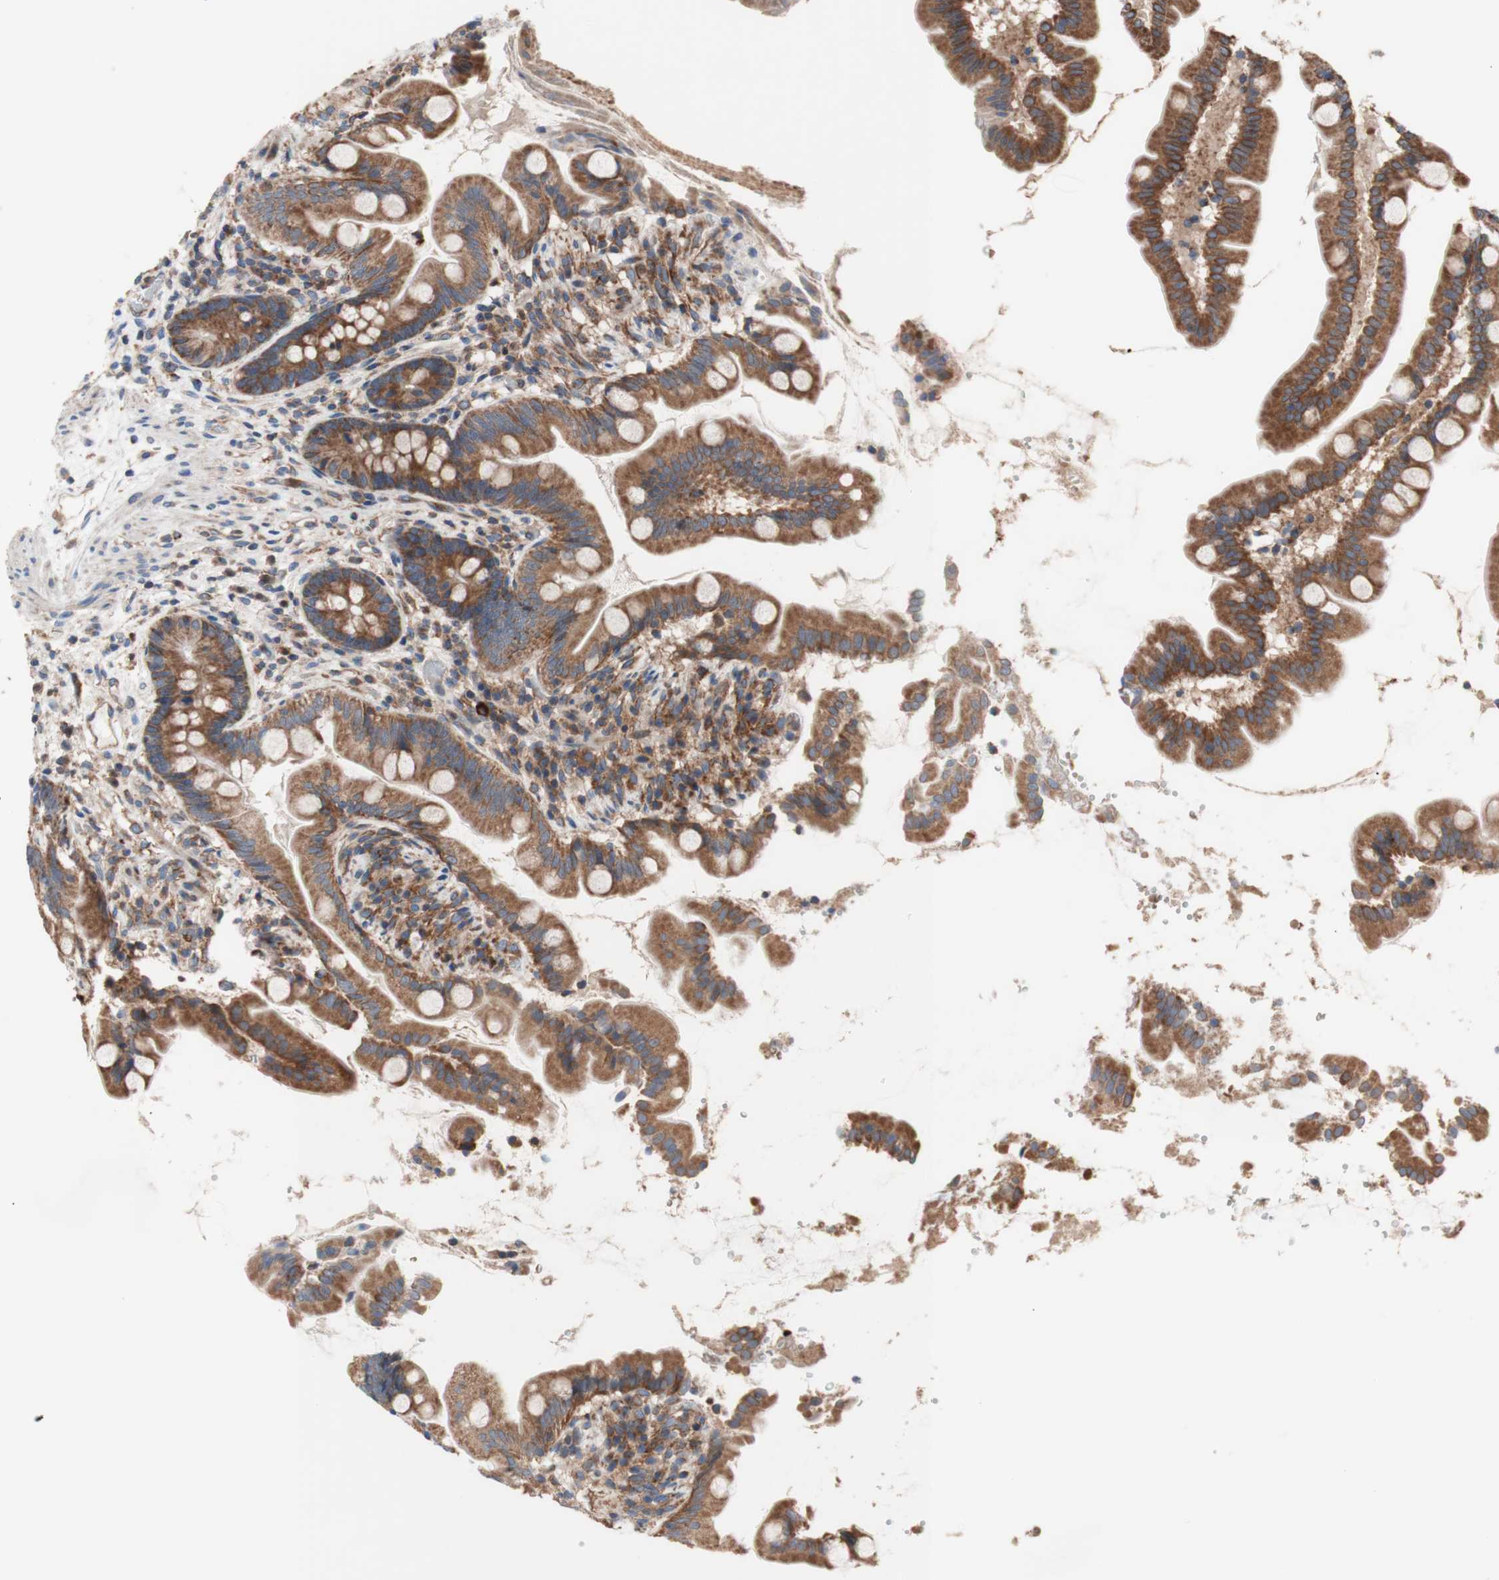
{"staining": {"intensity": "strong", "quantity": ">75%", "location": "cytoplasmic/membranous"}, "tissue": "small intestine", "cell_type": "Glandular cells", "image_type": "normal", "snomed": [{"axis": "morphology", "description": "Normal tissue, NOS"}, {"axis": "topography", "description": "Small intestine"}], "caption": "Small intestine stained with immunohistochemistry (IHC) shows strong cytoplasmic/membranous positivity in approximately >75% of glandular cells.", "gene": "FMR1", "patient": {"sex": "female", "age": 56}}